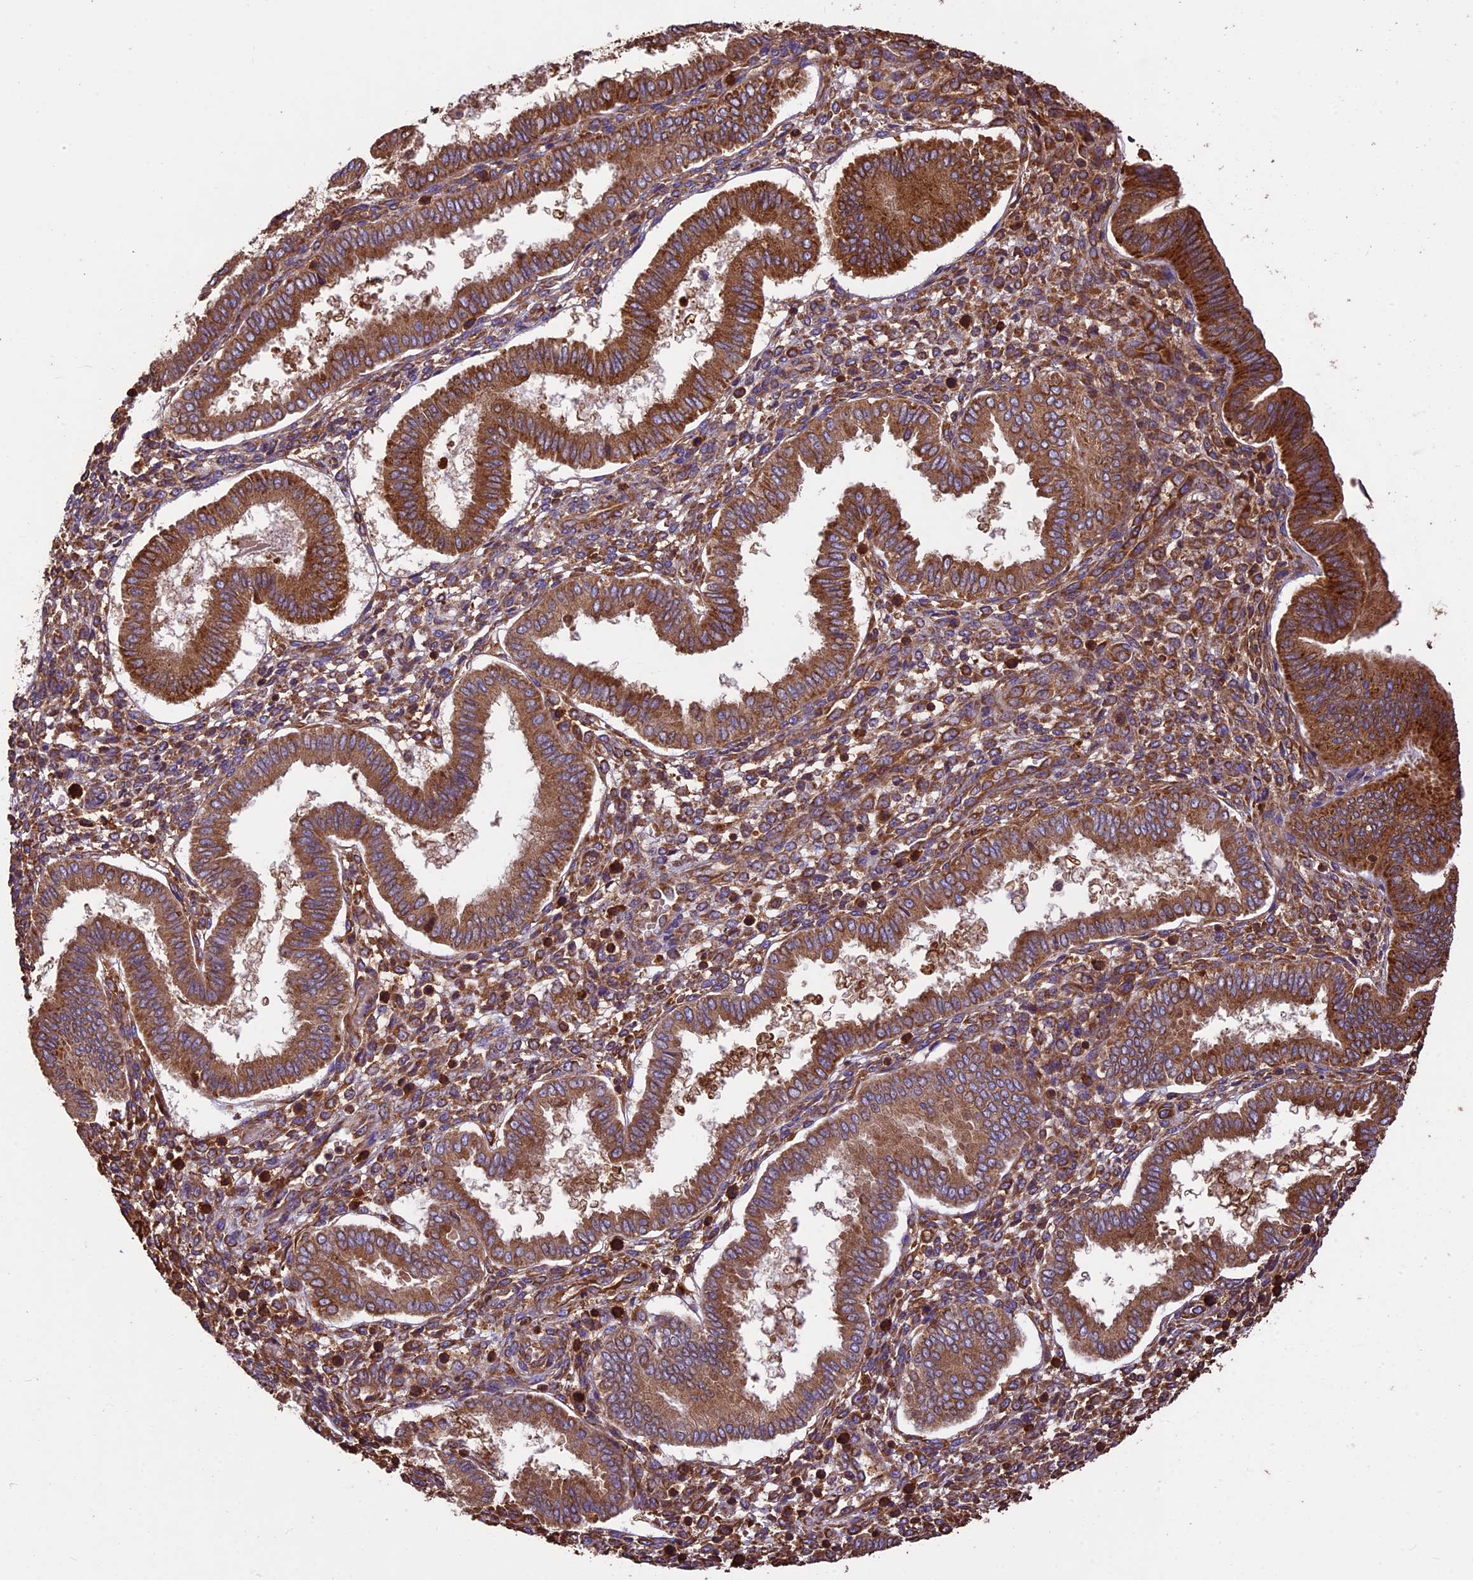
{"staining": {"intensity": "strong", "quantity": "25%-75%", "location": "cytoplasmic/membranous"}, "tissue": "endometrium", "cell_type": "Cells in endometrial stroma", "image_type": "normal", "snomed": [{"axis": "morphology", "description": "Normal tissue, NOS"}, {"axis": "topography", "description": "Endometrium"}], "caption": "An immunohistochemistry (IHC) micrograph of unremarkable tissue is shown. Protein staining in brown labels strong cytoplasmic/membranous positivity in endometrium within cells in endometrial stroma. The staining was performed using DAB (3,3'-diaminobenzidine) to visualize the protein expression in brown, while the nuclei were stained in blue with hematoxylin (Magnification: 20x).", "gene": "KARS1", "patient": {"sex": "female", "age": 24}}